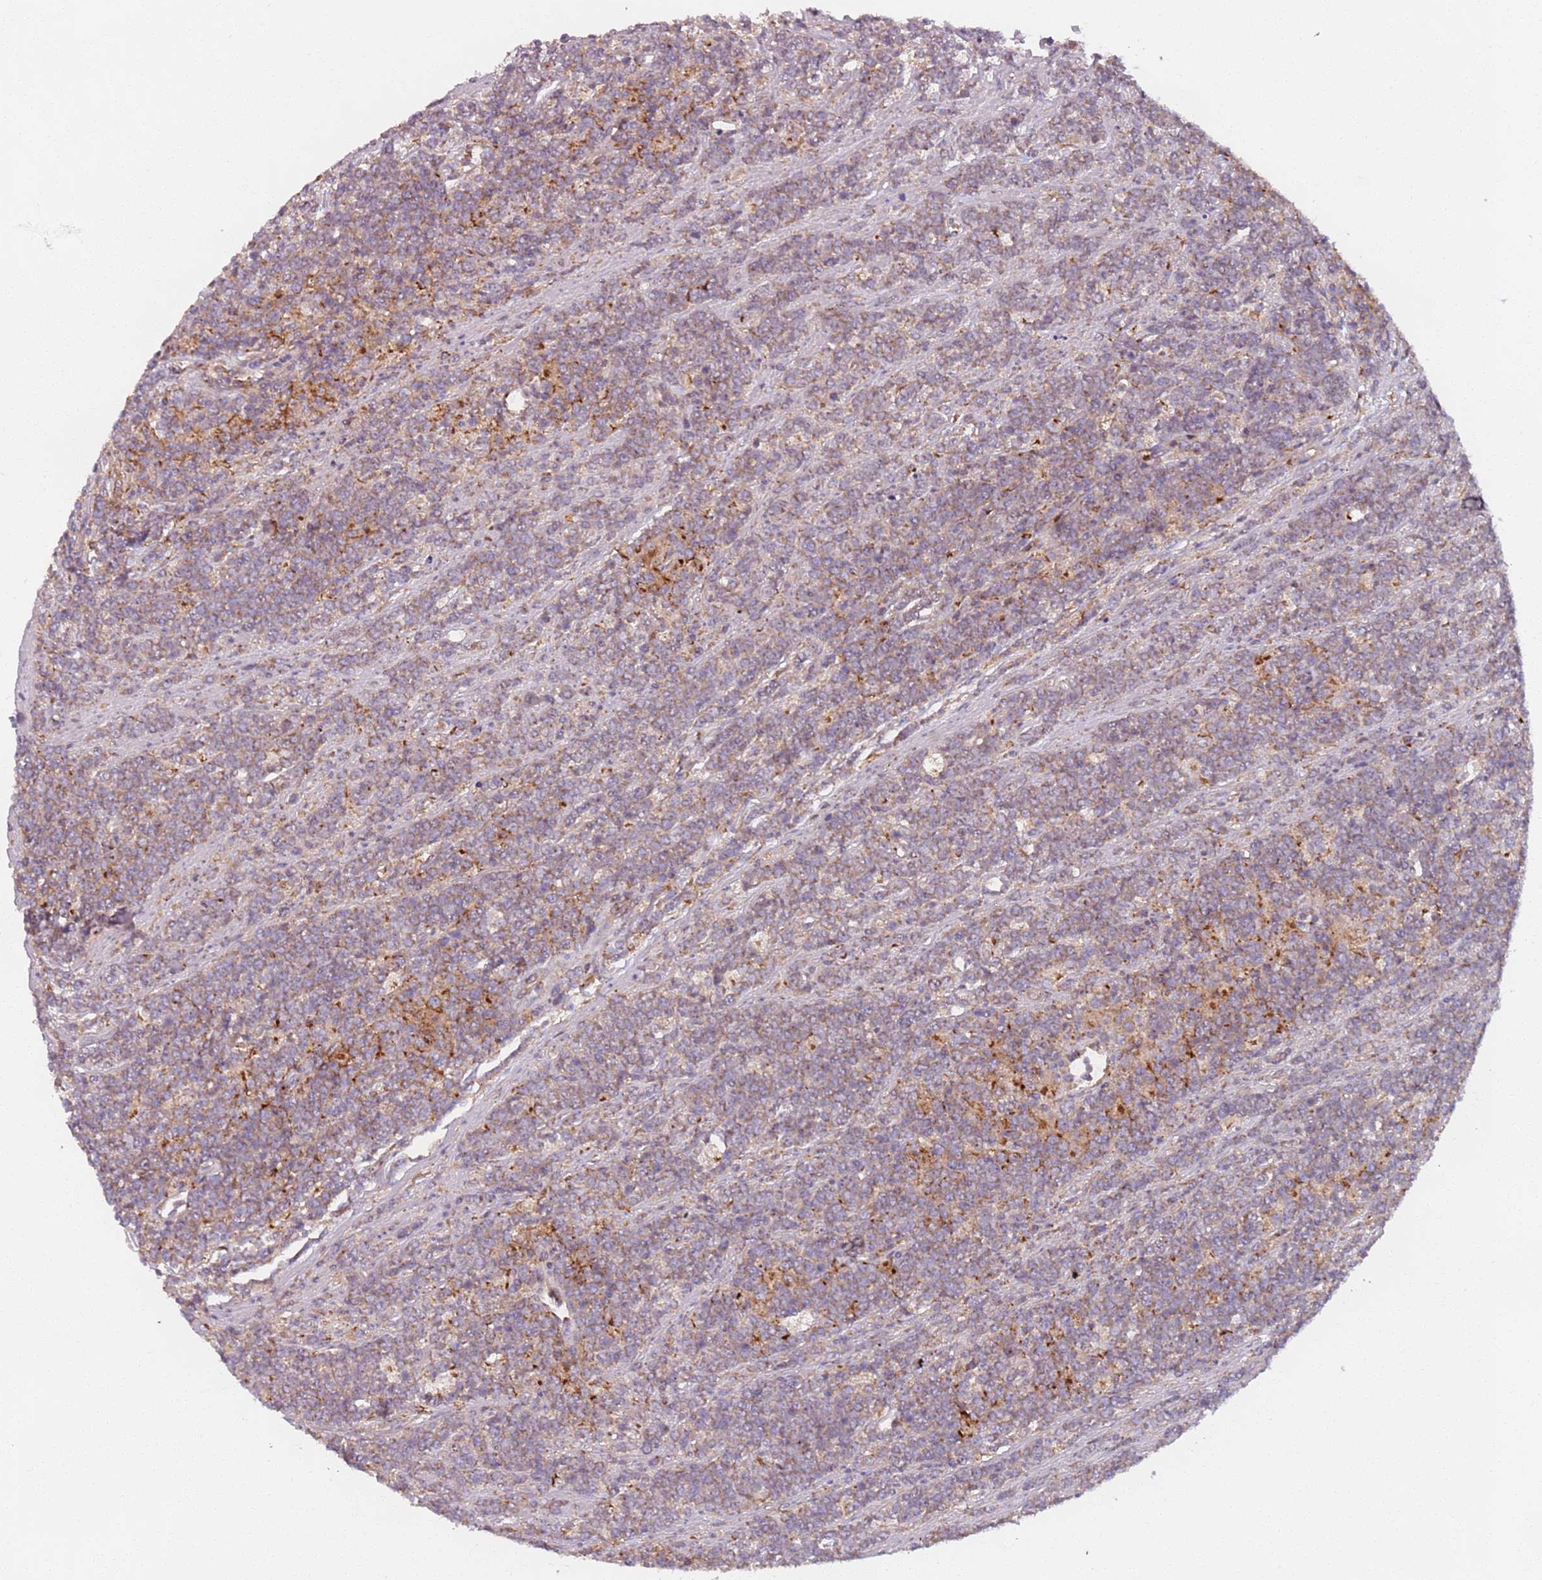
{"staining": {"intensity": "weak", "quantity": "<25%", "location": "cytoplasmic/membranous"}, "tissue": "lymphoma", "cell_type": "Tumor cells", "image_type": "cancer", "snomed": [{"axis": "morphology", "description": "Malignant lymphoma, non-Hodgkin's type, High grade"}, {"axis": "topography", "description": "Small intestine"}, {"axis": "topography", "description": "Colon"}], "caption": "The immunohistochemistry (IHC) image has no significant expression in tumor cells of lymphoma tissue.", "gene": "AKTIP", "patient": {"sex": "male", "age": 8}}